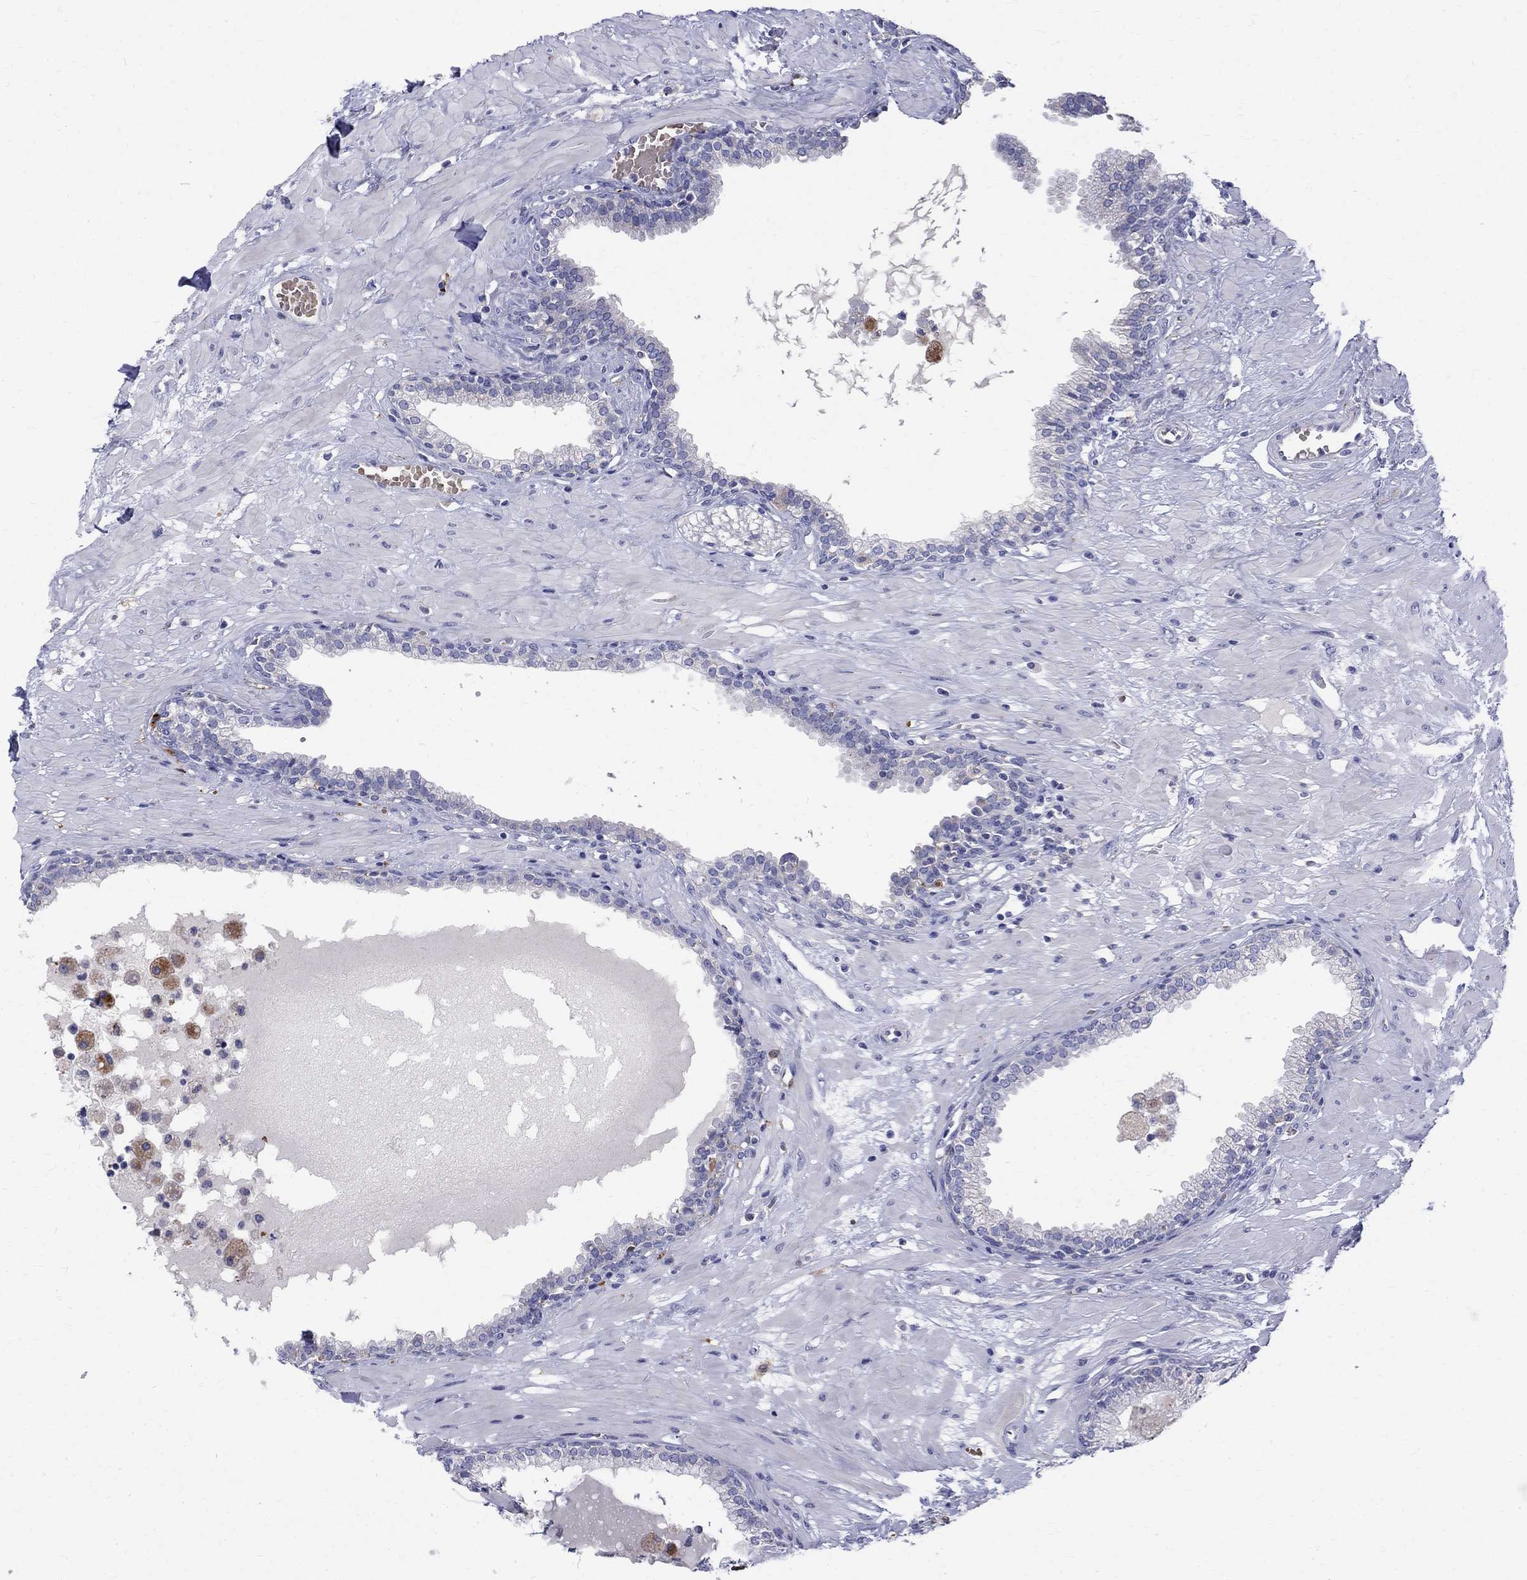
{"staining": {"intensity": "negative", "quantity": "none", "location": "none"}, "tissue": "prostate", "cell_type": "Glandular cells", "image_type": "normal", "snomed": [{"axis": "morphology", "description": "Normal tissue, NOS"}, {"axis": "topography", "description": "Prostate"}], "caption": "High power microscopy photomicrograph of an immunohistochemistry image of normal prostate, revealing no significant positivity in glandular cells. (Immunohistochemistry (ihc), brightfield microscopy, high magnification).", "gene": "AGER", "patient": {"sex": "male", "age": 64}}